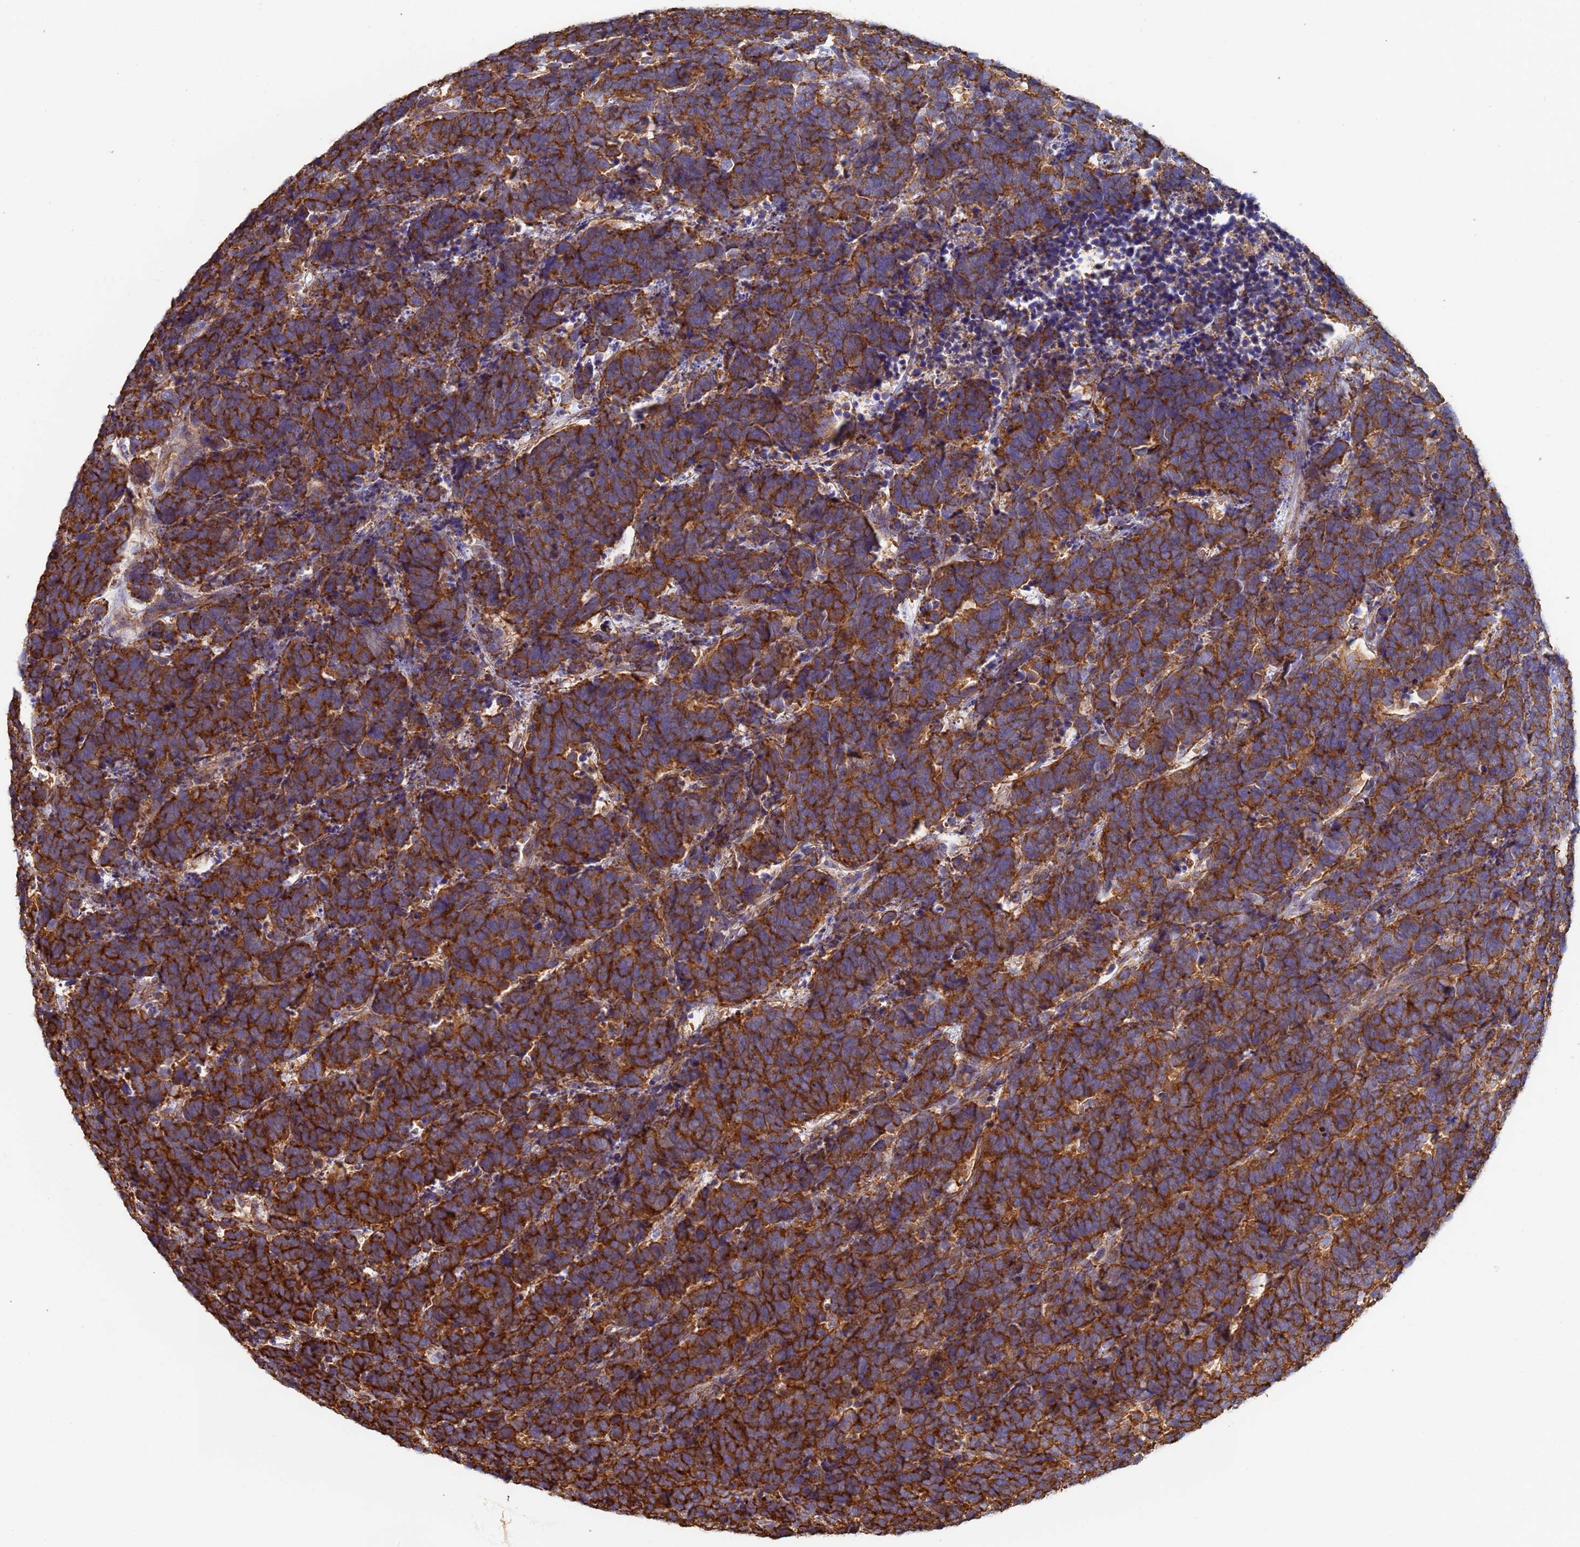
{"staining": {"intensity": "strong", "quantity": ">75%", "location": "cytoplasmic/membranous"}, "tissue": "carcinoid", "cell_type": "Tumor cells", "image_type": "cancer", "snomed": [{"axis": "morphology", "description": "Carcinoma, NOS"}, {"axis": "morphology", "description": "Carcinoid, malignant, NOS"}, {"axis": "topography", "description": "Urinary bladder"}], "caption": "Immunohistochemistry (IHC) (DAB (3,3'-diaminobenzidine)) staining of human carcinoid exhibits strong cytoplasmic/membranous protein staining in approximately >75% of tumor cells.", "gene": "ZNG1B", "patient": {"sex": "male", "age": 57}}